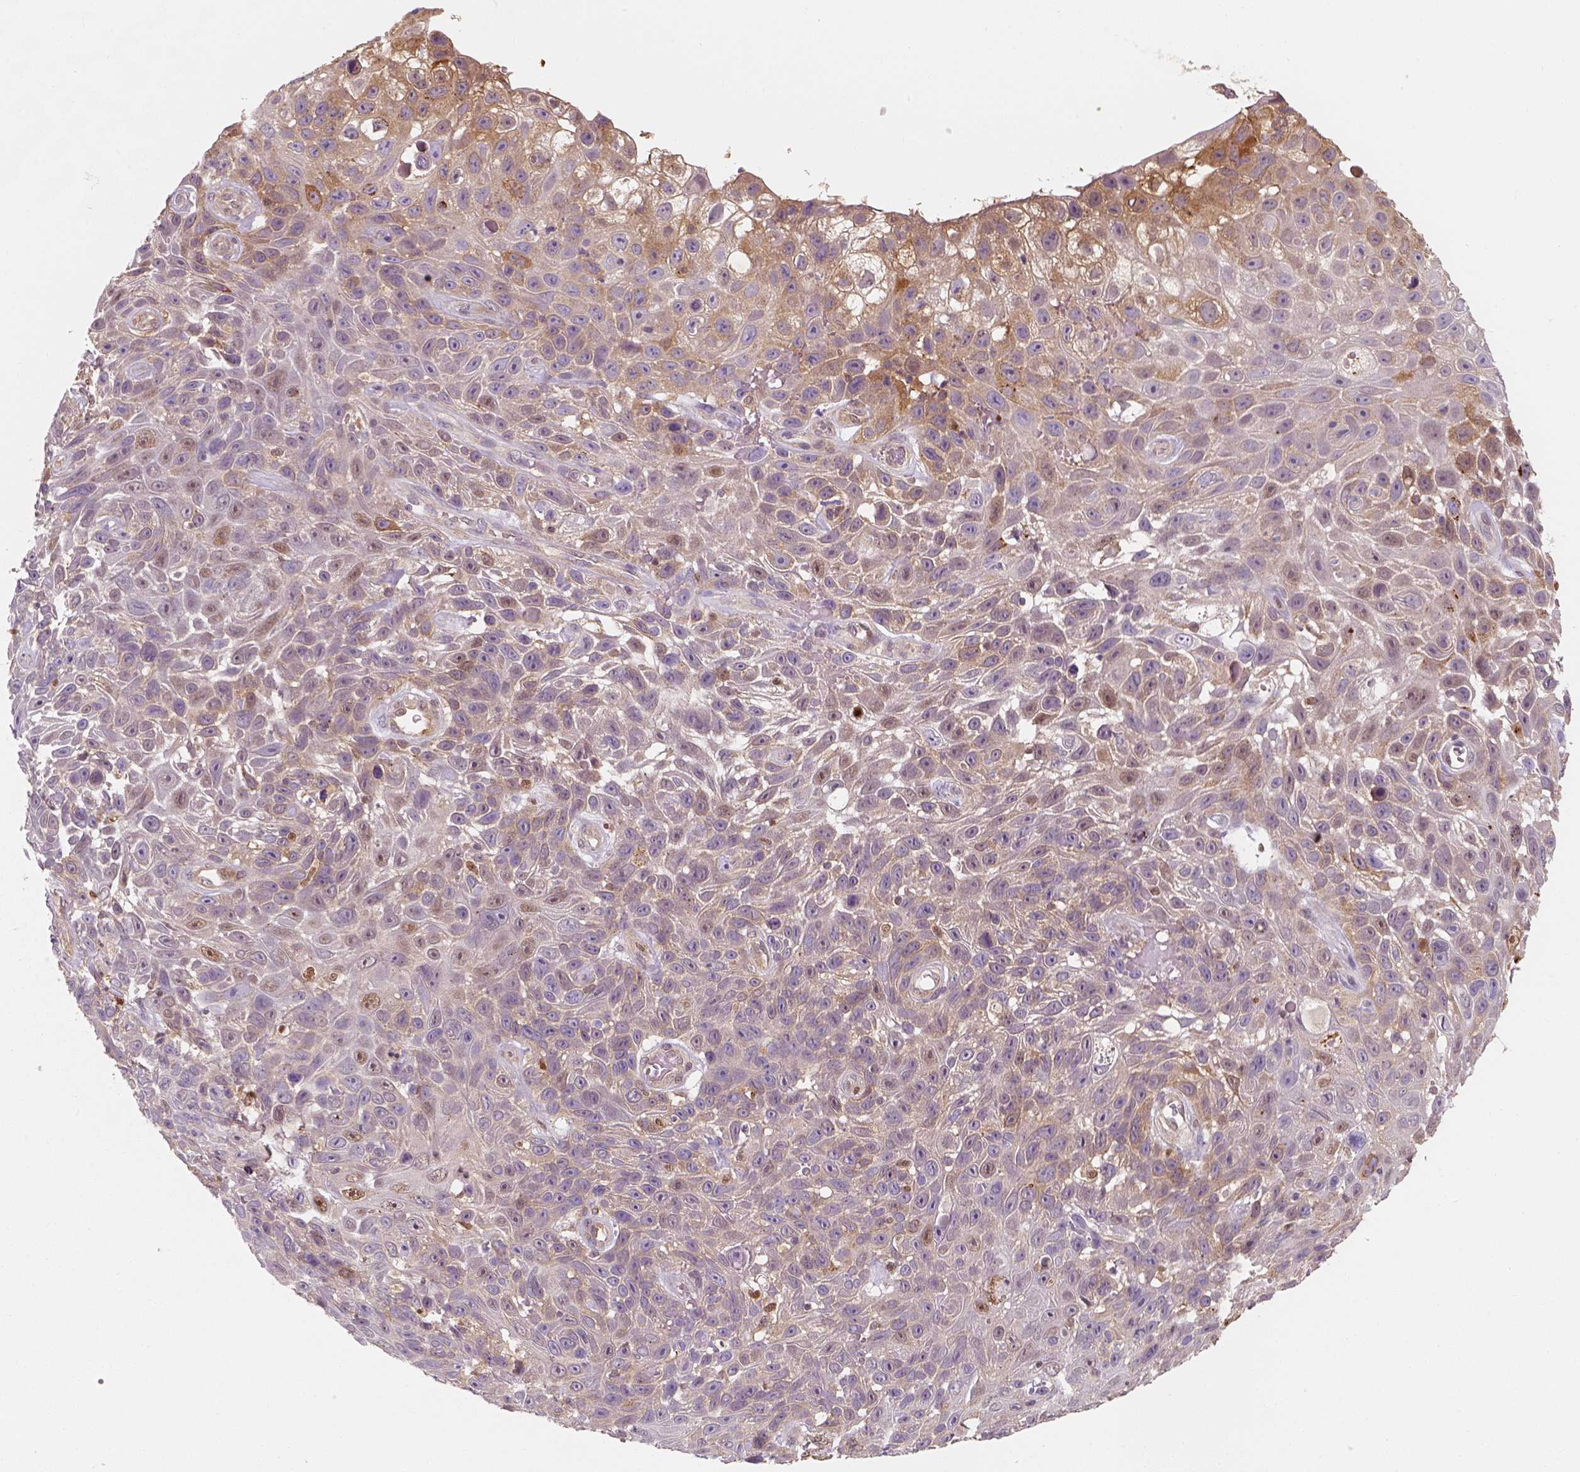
{"staining": {"intensity": "moderate", "quantity": "<25%", "location": "cytoplasmic/membranous"}, "tissue": "skin cancer", "cell_type": "Tumor cells", "image_type": "cancer", "snomed": [{"axis": "morphology", "description": "Squamous cell carcinoma, NOS"}, {"axis": "topography", "description": "Skin"}], "caption": "The micrograph demonstrates immunohistochemical staining of squamous cell carcinoma (skin). There is moderate cytoplasmic/membranous staining is present in approximately <25% of tumor cells.", "gene": "SQSTM1", "patient": {"sex": "male", "age": 82}}